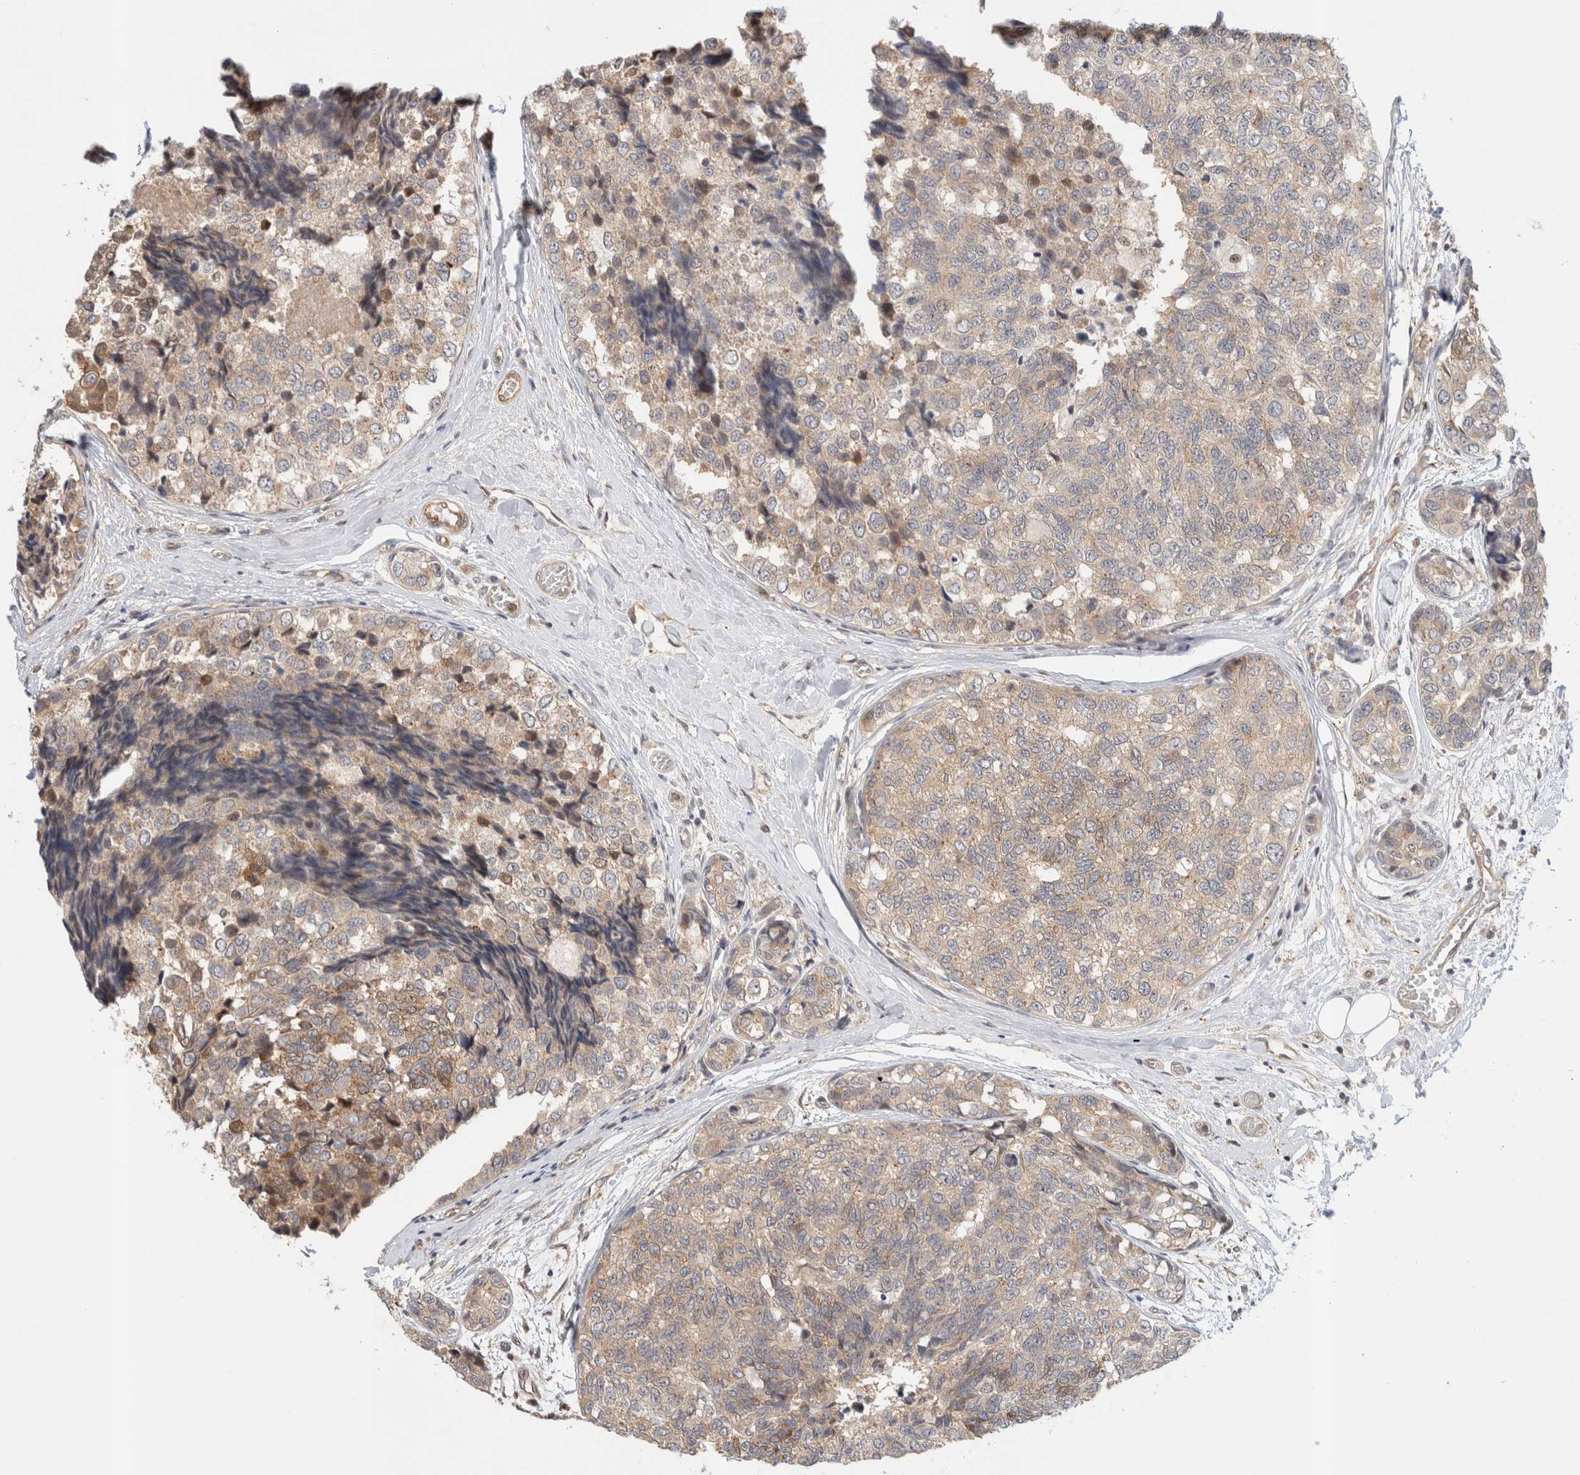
{"staining": {"intensity": "weak", "quantity": ">75%", "location": "cytoplasmic/membranous"}, "tissue": "breast cancer", "cell_type": "Tumor cells", "image_type": "cancer", "snomed": [{"axis": "morphology", "description": "Normal tissue, NOS"}, {"axis": "morphology", "description": "Duct carcinoma"}, {"axis": "topography", "description": "Breast"}], "caption": "Weak cytoplasmic/membranous protein staining is seen in approximately >75% of tumor cells in breast infiltrating ductal carcinoma. (DAB (3,3'-diaminobenzidine) IHC with brightfield microscopy, high magnification).", "gene": "OTUD6B", "patient": {"sex": "female", "age": 43}}